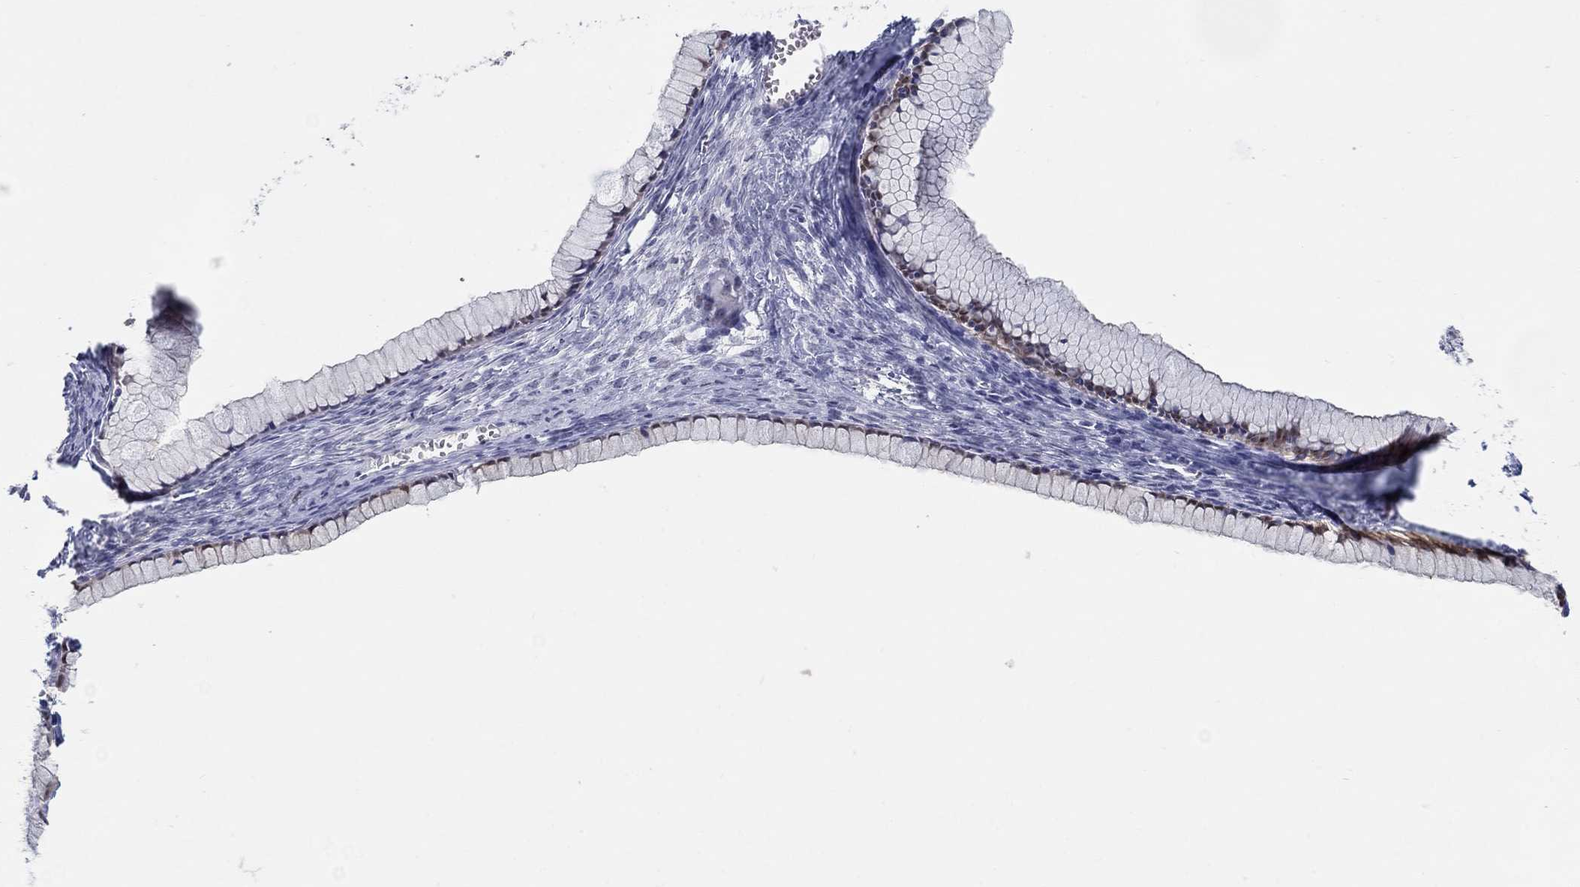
{"staining": {"intensity": "weak", "quantity": "25%-75%", "location": "cytoplasmic/membranous"}, "tissue": "ovarian cancer", "cell_type": "Tumor cells", "image_type": "cancer", "snomed": [{"axis": "morphology", "description": "Cystadenocarcinoma, mucinous, NOS"}, {"axis": "topography", "description": "Ovary"}], "caption": "IHC (DAB) staining of ovarian mucinous cystadenocarcinoma exhibits weak cytoplasmic/membranous protein staining in about 25%-75% of tumor cells.", "gene": "AKR1C2", "patient": {"sex": "female", "age": 41}}